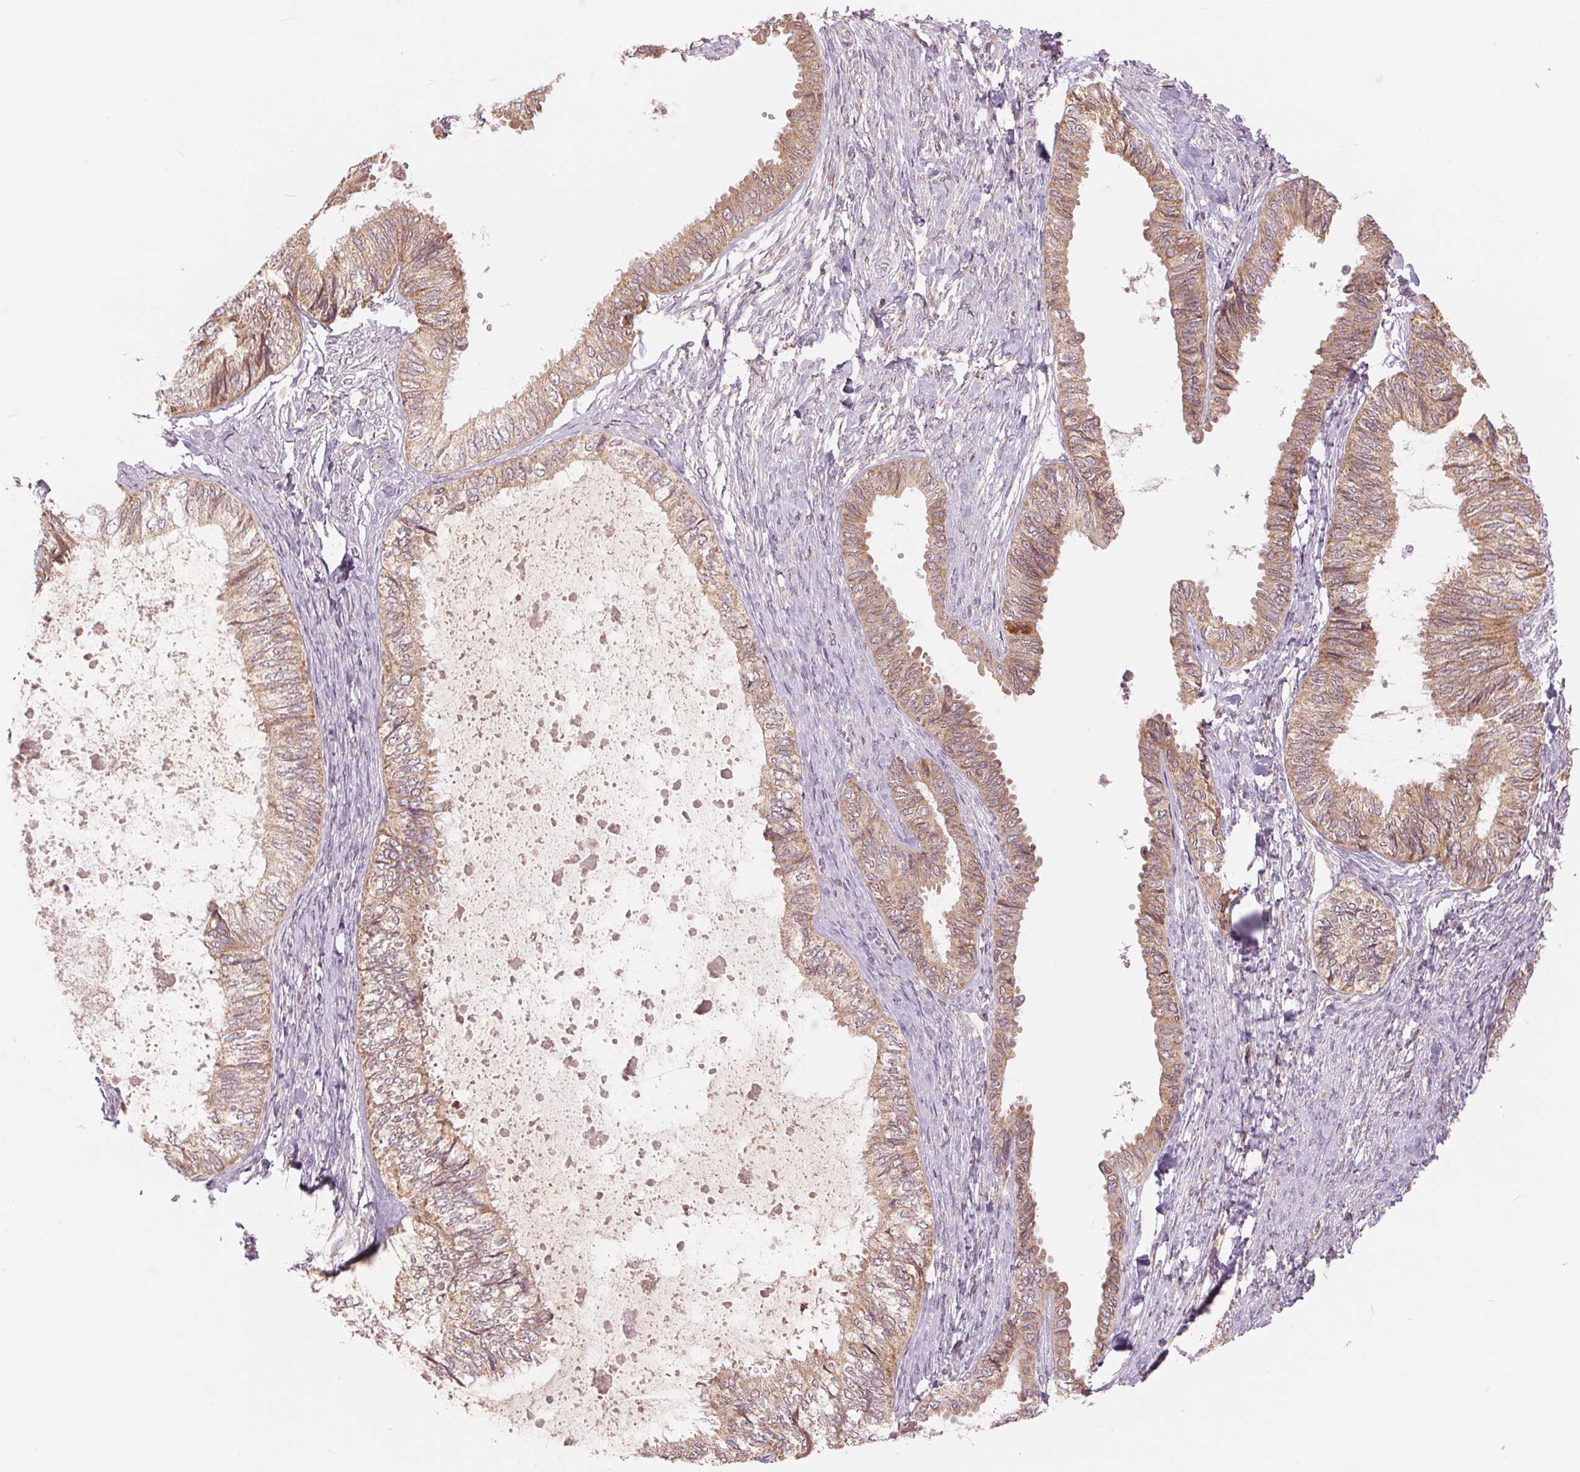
{"staining": {"intensity": "moderate", "quantity": ">75%", "location": "cytoplasmic/membranous"}, "tissue": "ovarian cancer", "cell_type": "Tumor cells", "image_type": "cancer", "snomed": [{"axis": "morphology", "description": "Carcinoma, endometroid"}, {"axis": "topography", "description": "Ovary"}], "caption": "There is medium levels of moderate cytoplasmic/membranous expression in tumor cells of endometroid carcinoma (ovarian), as demonstrated by immunohistochemical staining (brown color).", "gene": "TECR", "patient": {"sex": "female", "age": 70}}